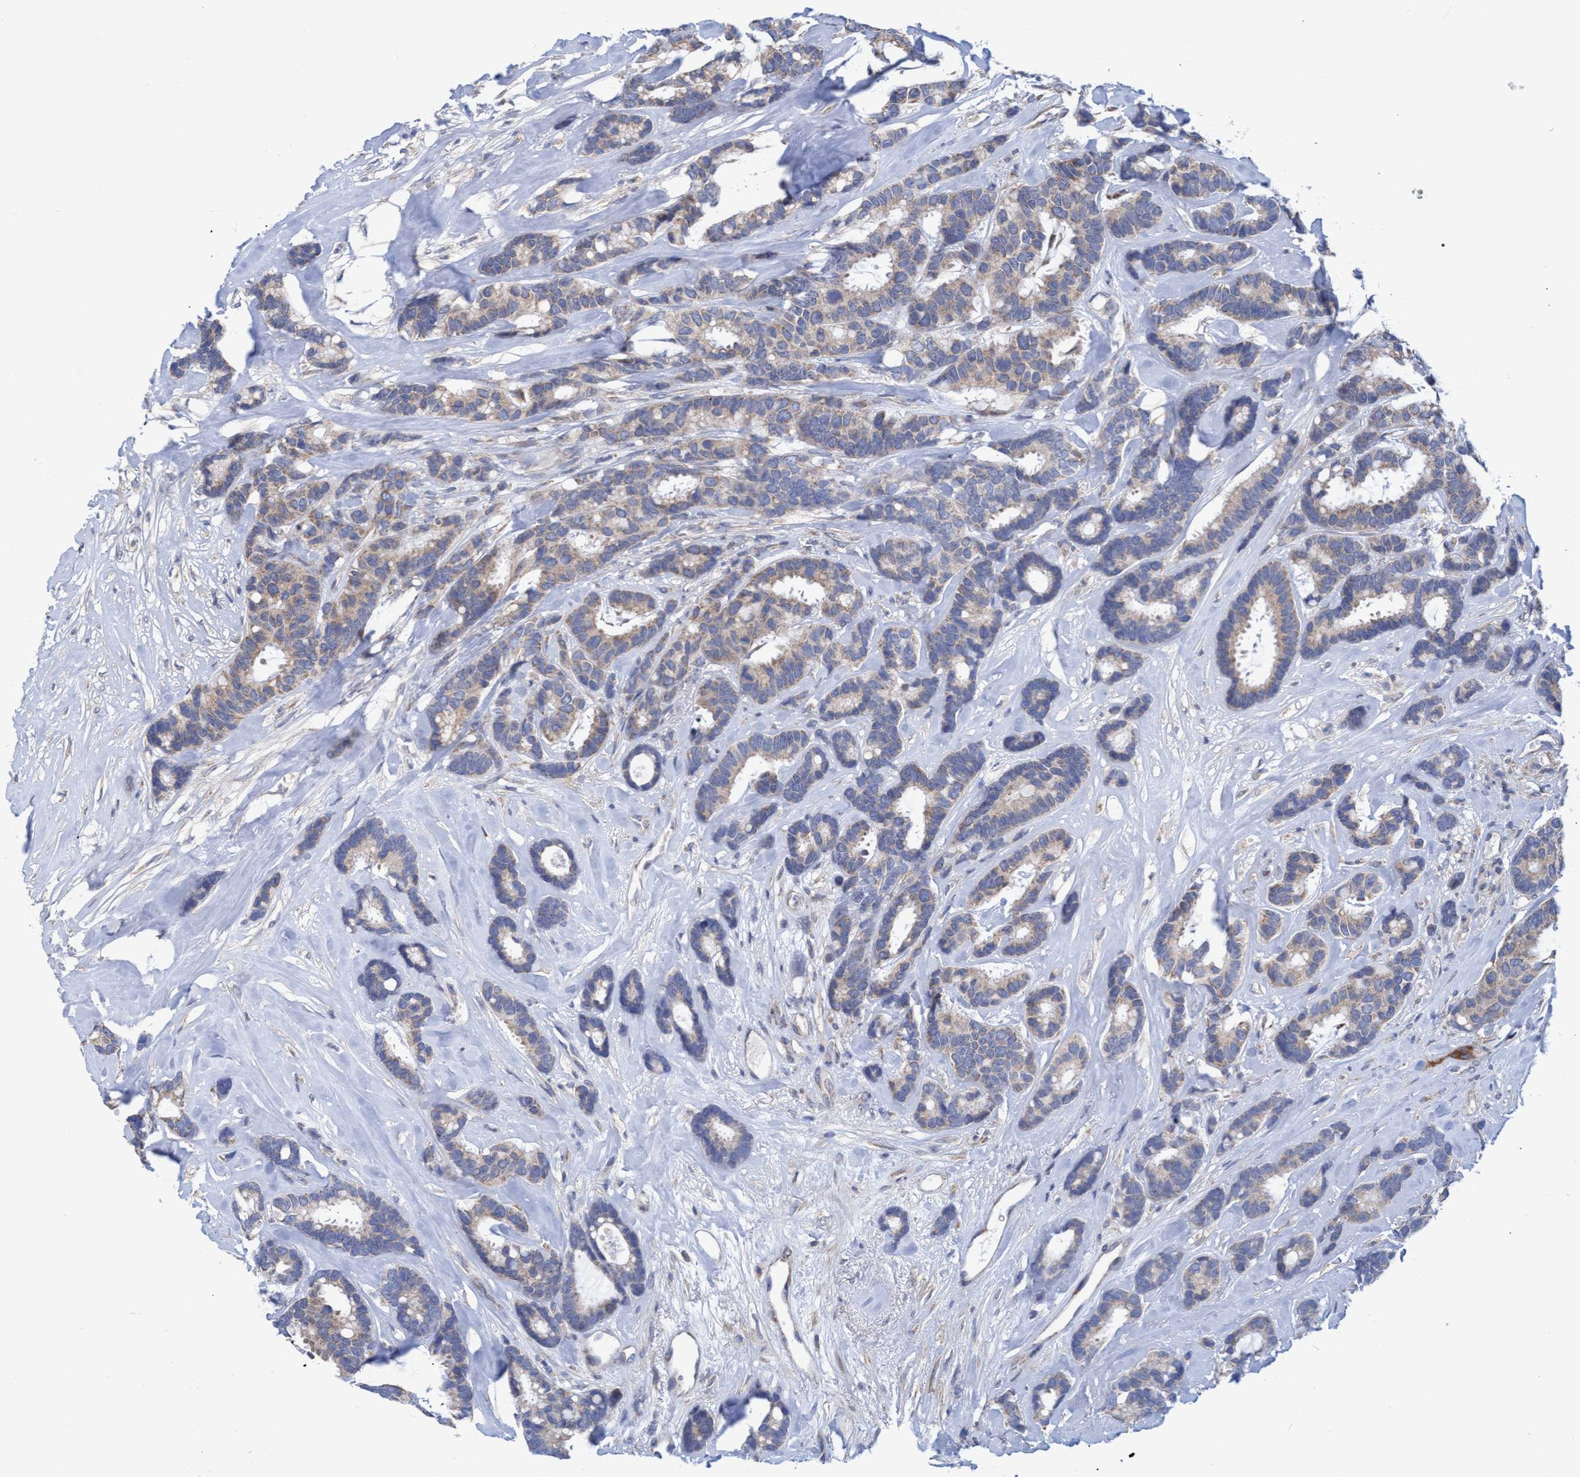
{"staining": {"intensity": "weak", "quantity": "25%-75%", "location": "cytoplasmic/membranous"}, "tissue": "breast cancer", "cell_type": "Tumor cells", "image_type": "cancer", "snomed": [{"axis": "morphology", "description": "Duct carcinoma"}, {"axis": "topography", "description": "Breast"}], "caption": "DAB (3,3'-diaminobenzidine) immunohistochemical staining of breast cancer (infiltrating ductal carcinoma) exhibits weak cytoplasmic/membranous protein expression in about 25%-75% of tumor cells. The staining is performed using DAB brown chromogen to label protein expression. The nuclei are counter-stained blue using hematoxylin.", "gene": "NAT16", "patient": {"sex": "female", "age": 87}}